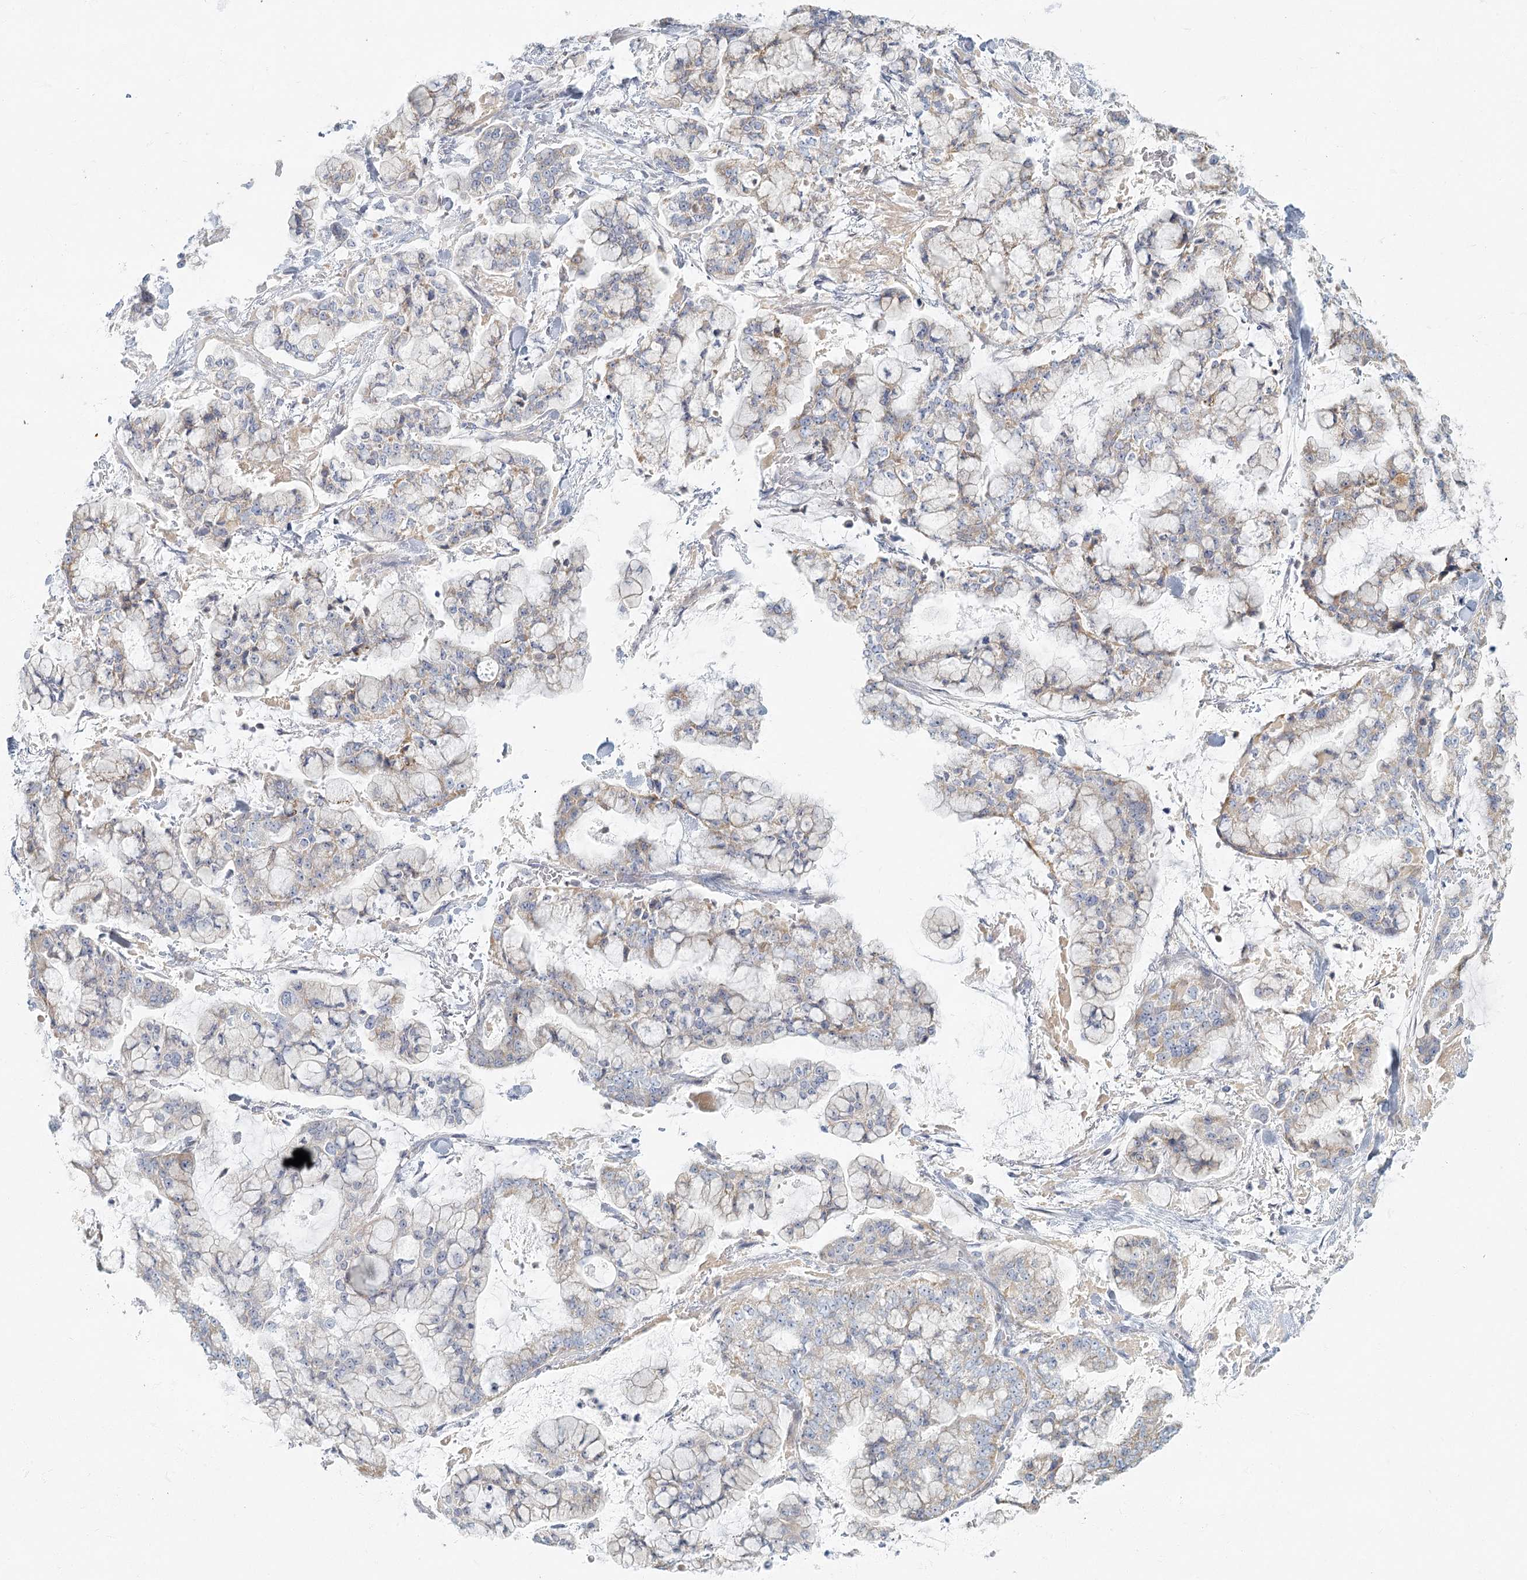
{"staining": {"intensity": "negative", "quantity": "none", "location": "none"}, "tissue": "stomach cancer", "cell_type": "Tumor cells", "image_type": "cancer", "snomed": [{"axis": "morphology", "description": "Normal tissue, NOS"}, {"axis": "morphology", "description": "Adenocarcinoma, NOS"}, {"axis": "topography", "description": "Stomach, upper"}, {"axis": "topography", "description": "Stomach"}], "caption": "Tumor cells show no significant protein positivity in stomach cancer.", "gene": "FAM110C", "patient": {"sex": "male", "age": 76}}